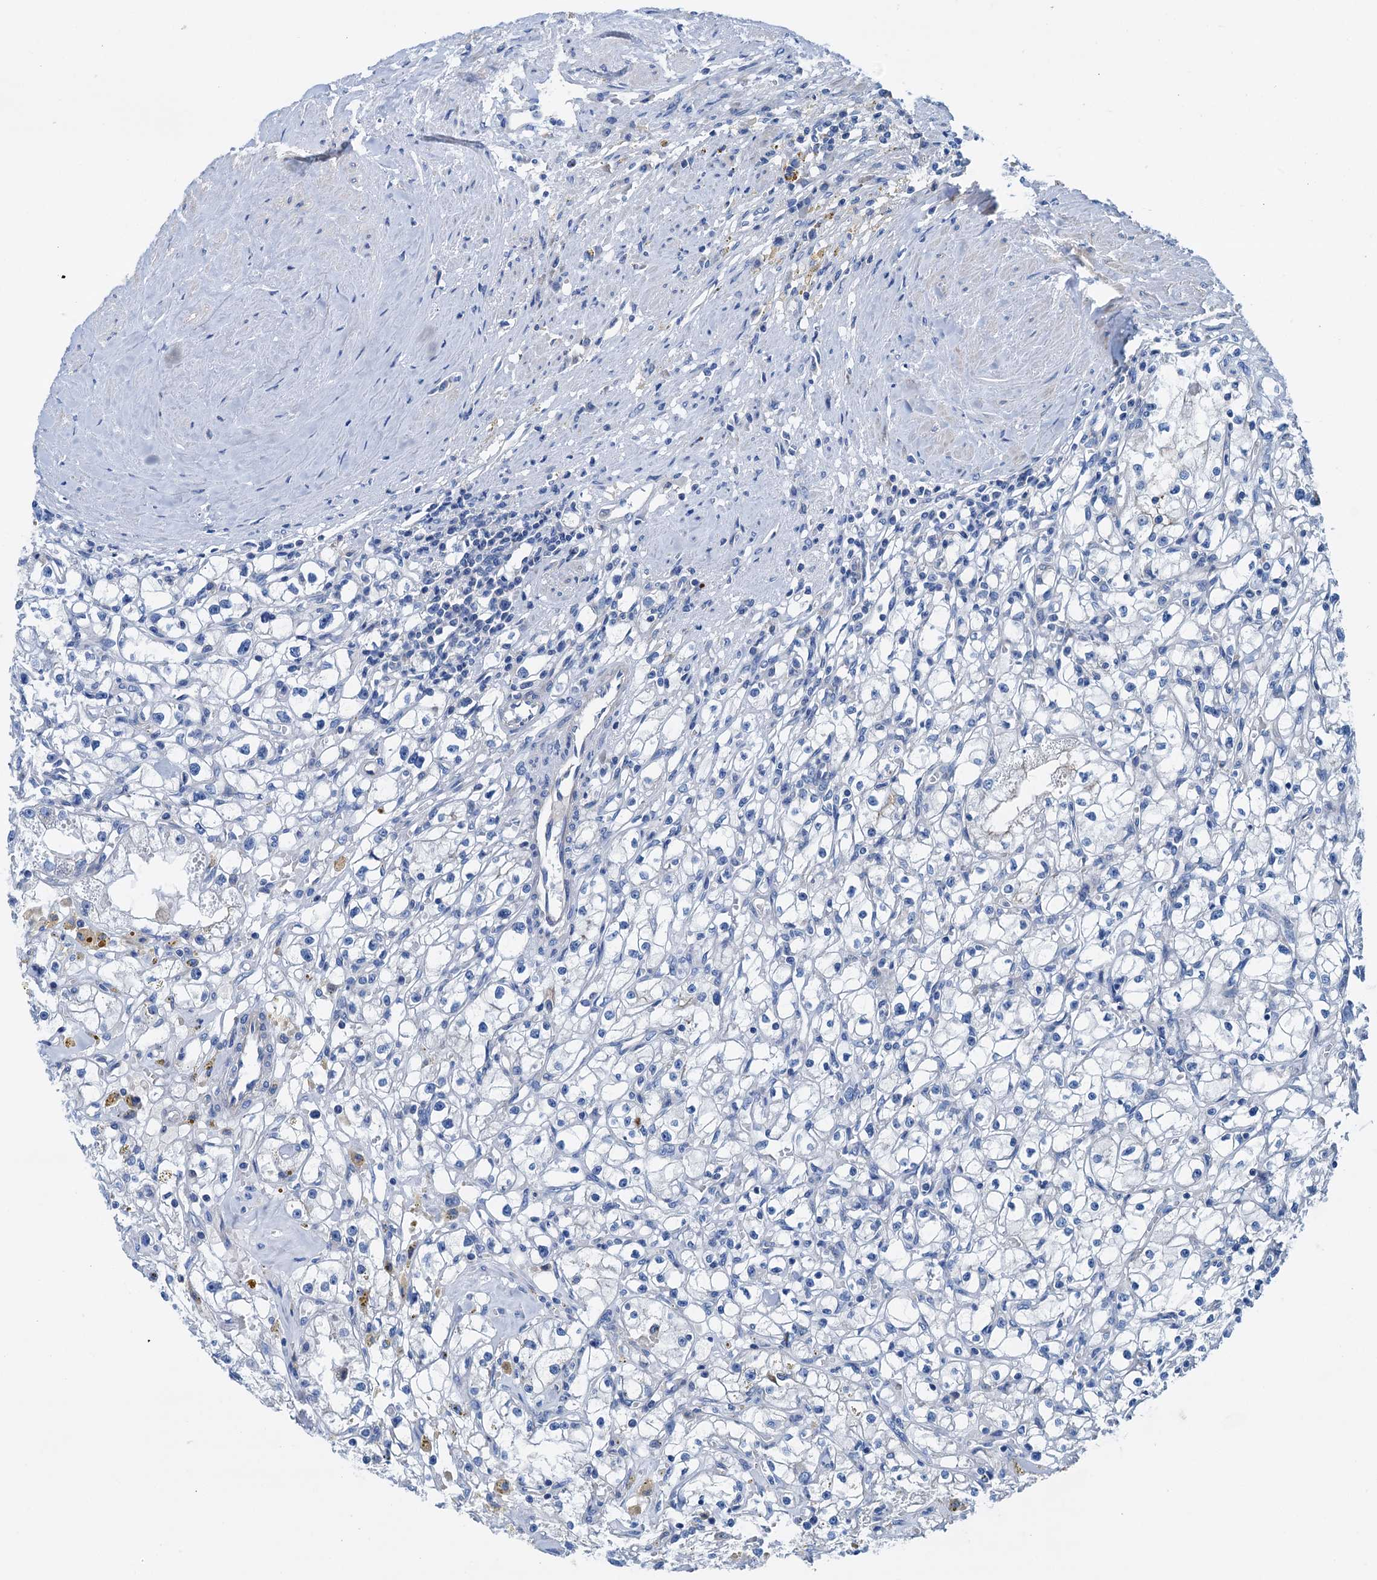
{"staining": {"intensity": "negative", "quantity": "none", "location": "none"}, "tissue": "renal cancer", "cell_type": "Tumor cells", "image_type": "cancer", "snomed": [{"axis": "morphology", "description": "Adenocarcinoma, NOS"}, {"axis": "topography", "description": "Kidney"}], "caption": "Renal adenocarcinoma was stained to show a protein in brown. There is no significant expression in tumor cells. (Stains: DAB immunohistochemistry (IHC) with hematoxylin counter stain, Microscopy: brightfield microscopy at high magnification).", "gene": "KNDC1", "patient": {"sex": "male", "age": 56}}